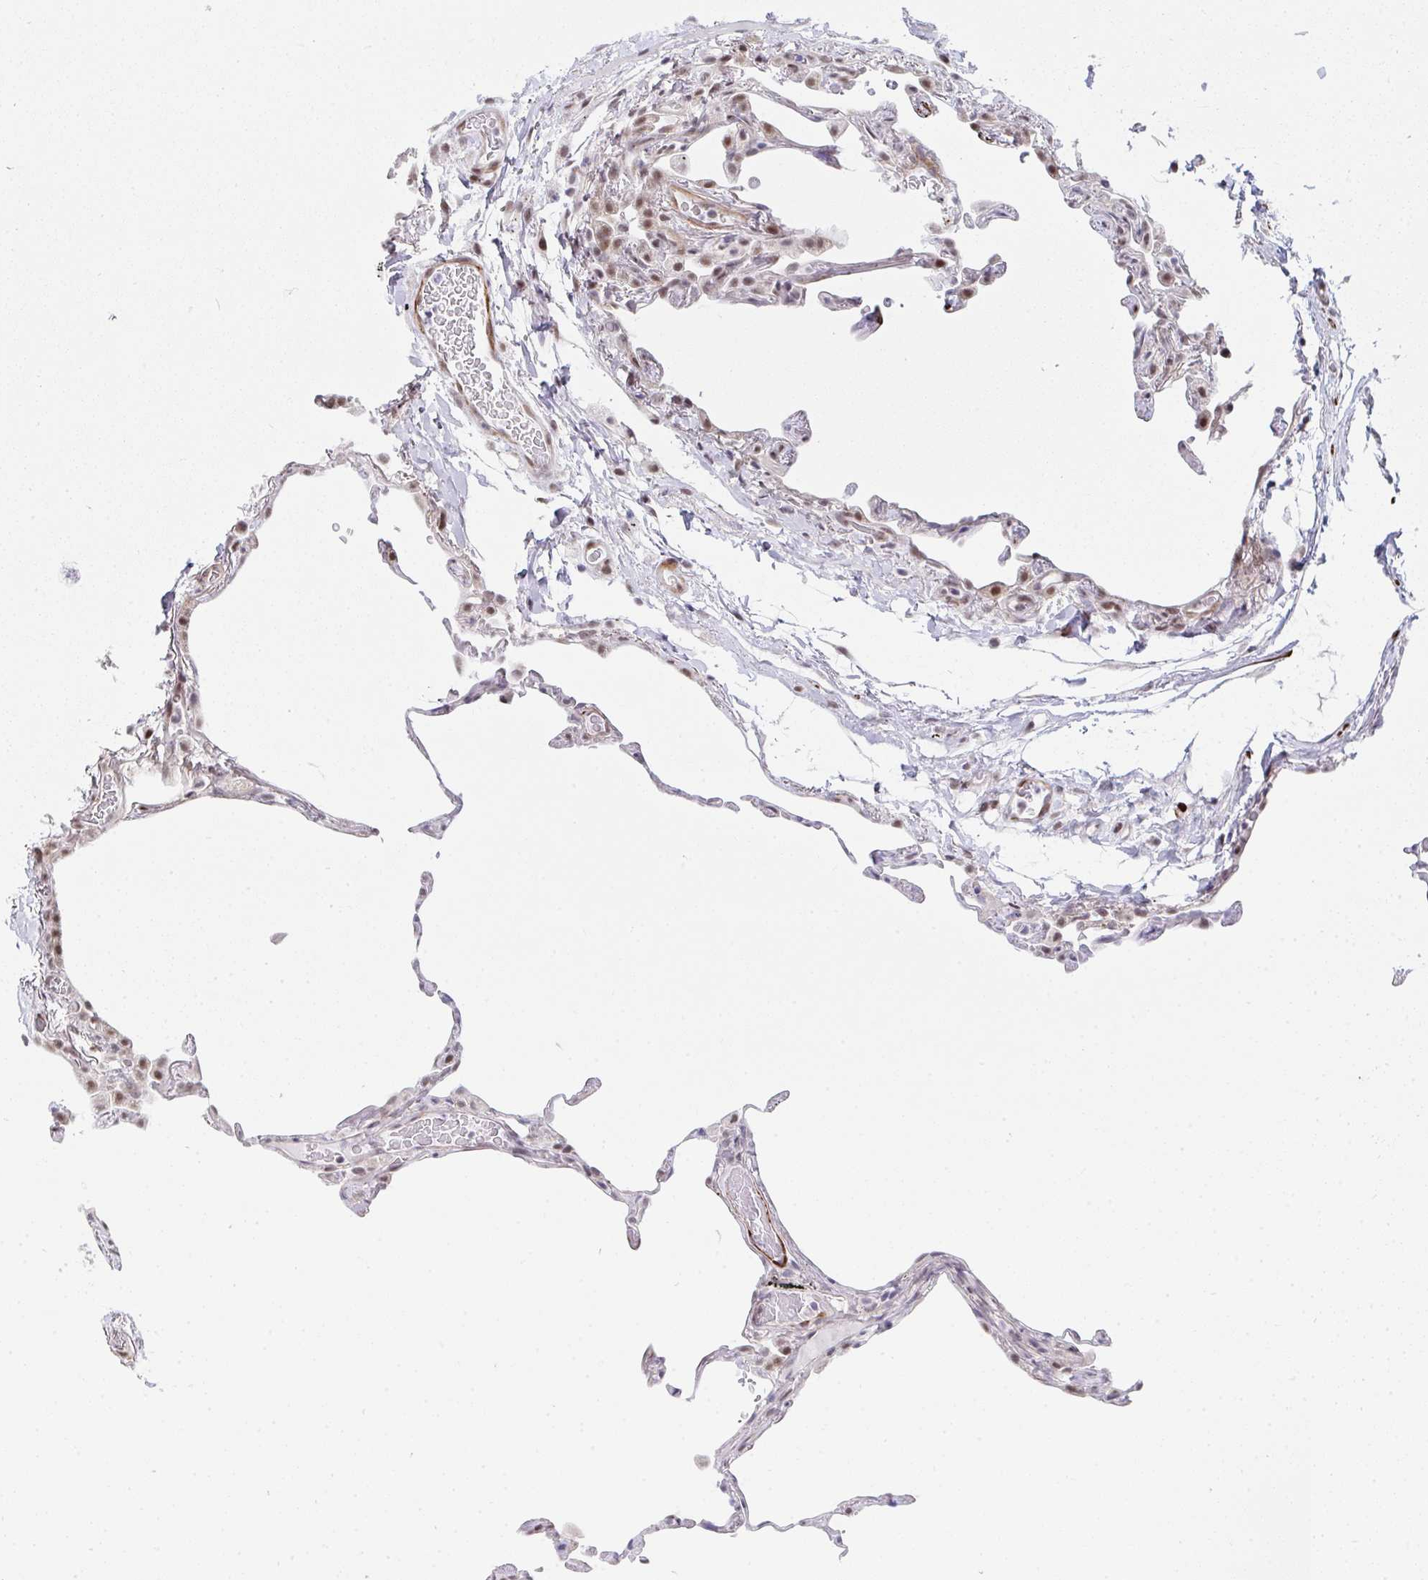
{"staining": {"intensity": "moderate", "quantity": "<25%", "location": "nuclear"}, "tissue": "lung", "cell_type": "Alveolar cells", "image_type": "normal", "snomed": [{"axis": "morphology", "description": "Normal tissue, NOS"}, {"axis": "topography", "description": "Lung"}], "caption": "Immunohistochemistry histopathology image of unremarkable human lung stained for a protein (brown), which displays low levels of moderate nuclear expression in about <25% of alveolar cells.", "gene": "GINS2", "patient": {"sex": "female", "age": 57}}